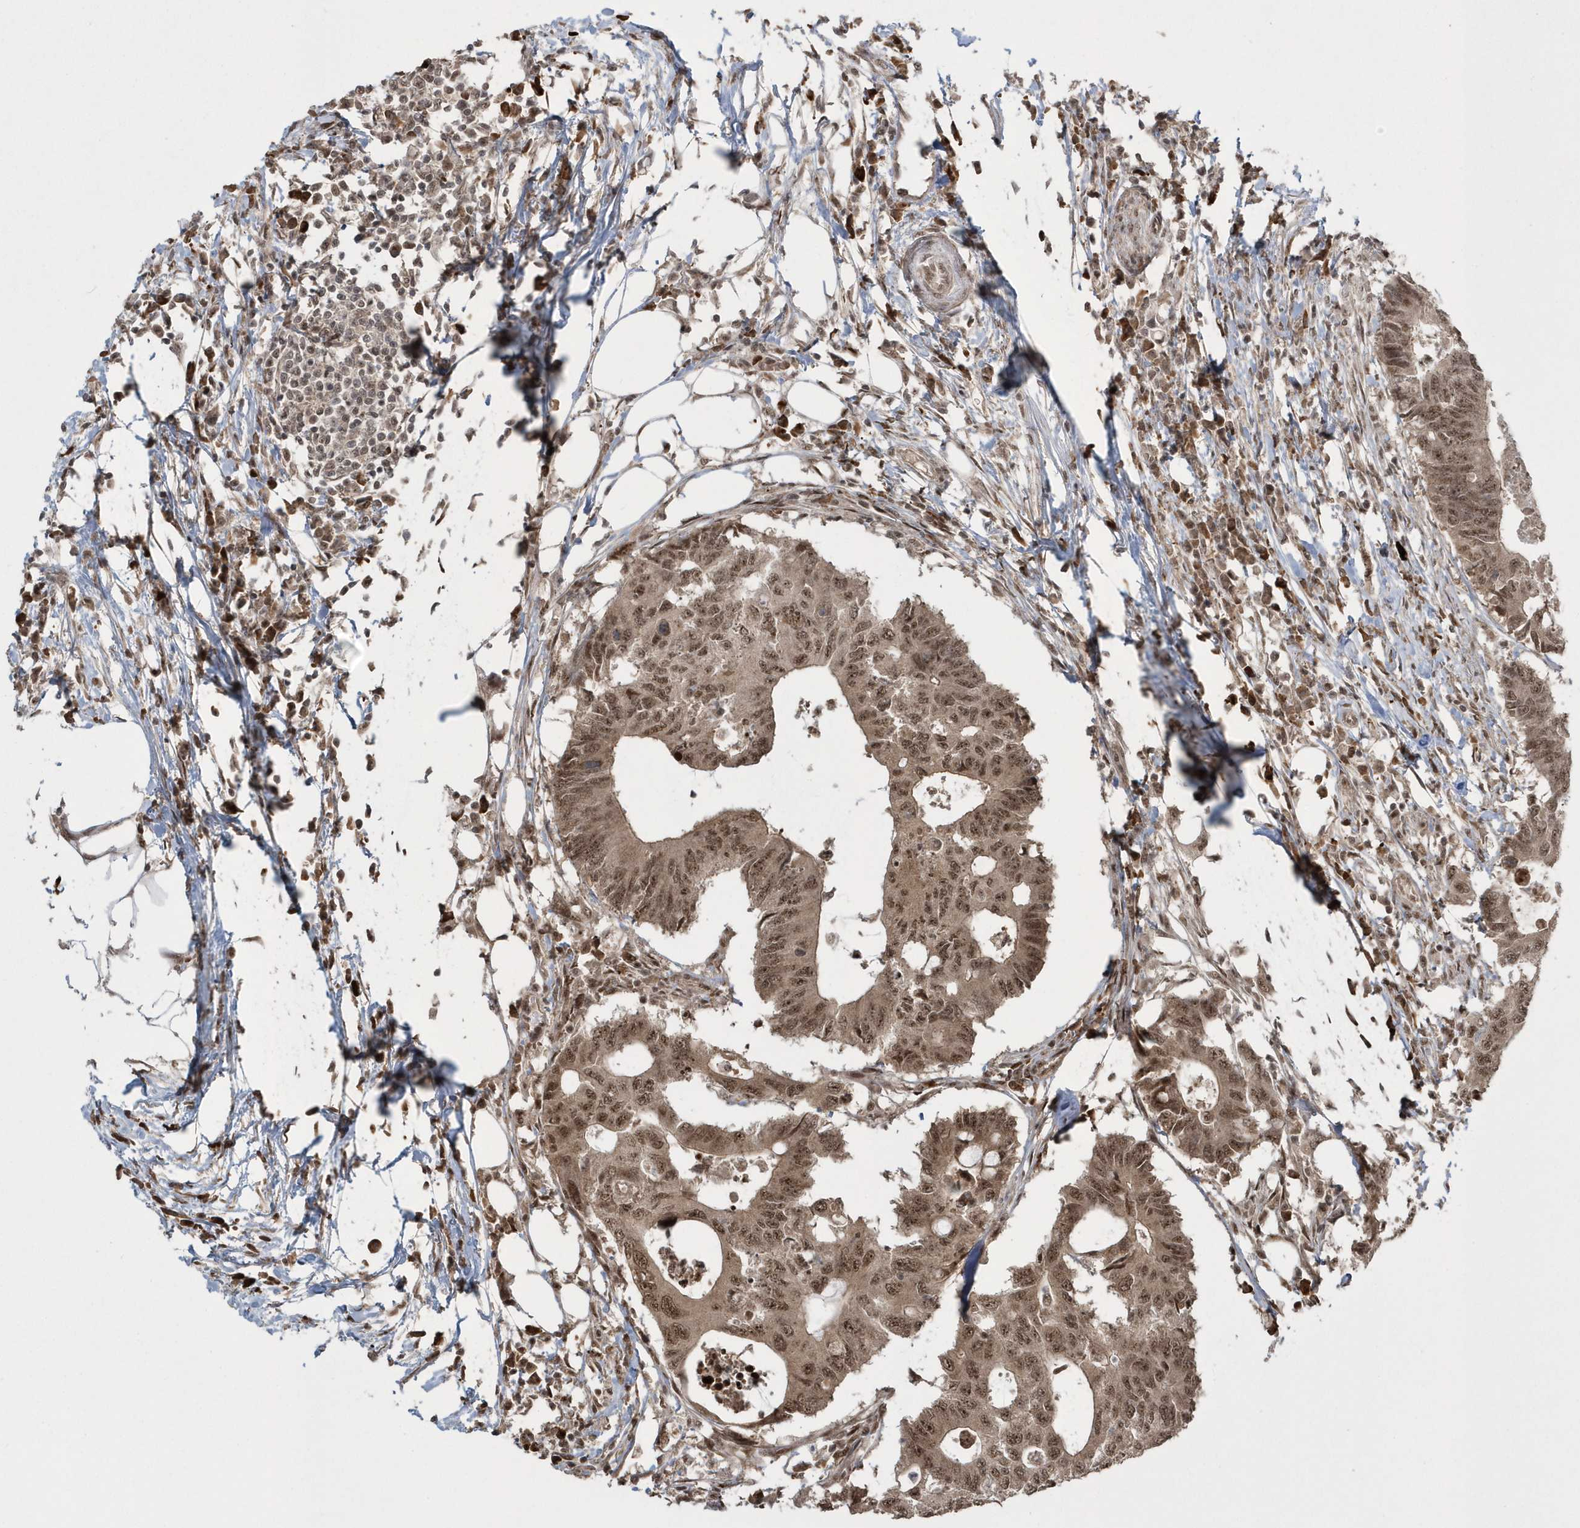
{"staining": {"intensity": "moderate", "quantity": ">75%", "location": "cytoplasmic/membranous,nuclear"}, "tissue": "colorectal cancer", "cell_type": "Tumor cells", "image_type": "cancer", "snomed": [{"axis": "morphology", "description": "Adenocarcinoma, NOS"}, {"axis": "topography", "description": "Colon"}], "caption": "Adenocarcinoma (colorectal) was stained to show a protein in brown. There is medium levels of moderate cytoplasmic/membranous and nuclear expression in approximately >75% of tumor cells.", "gene": "EPB41L4A", "patient": {"sex": "male", "age": 71}}